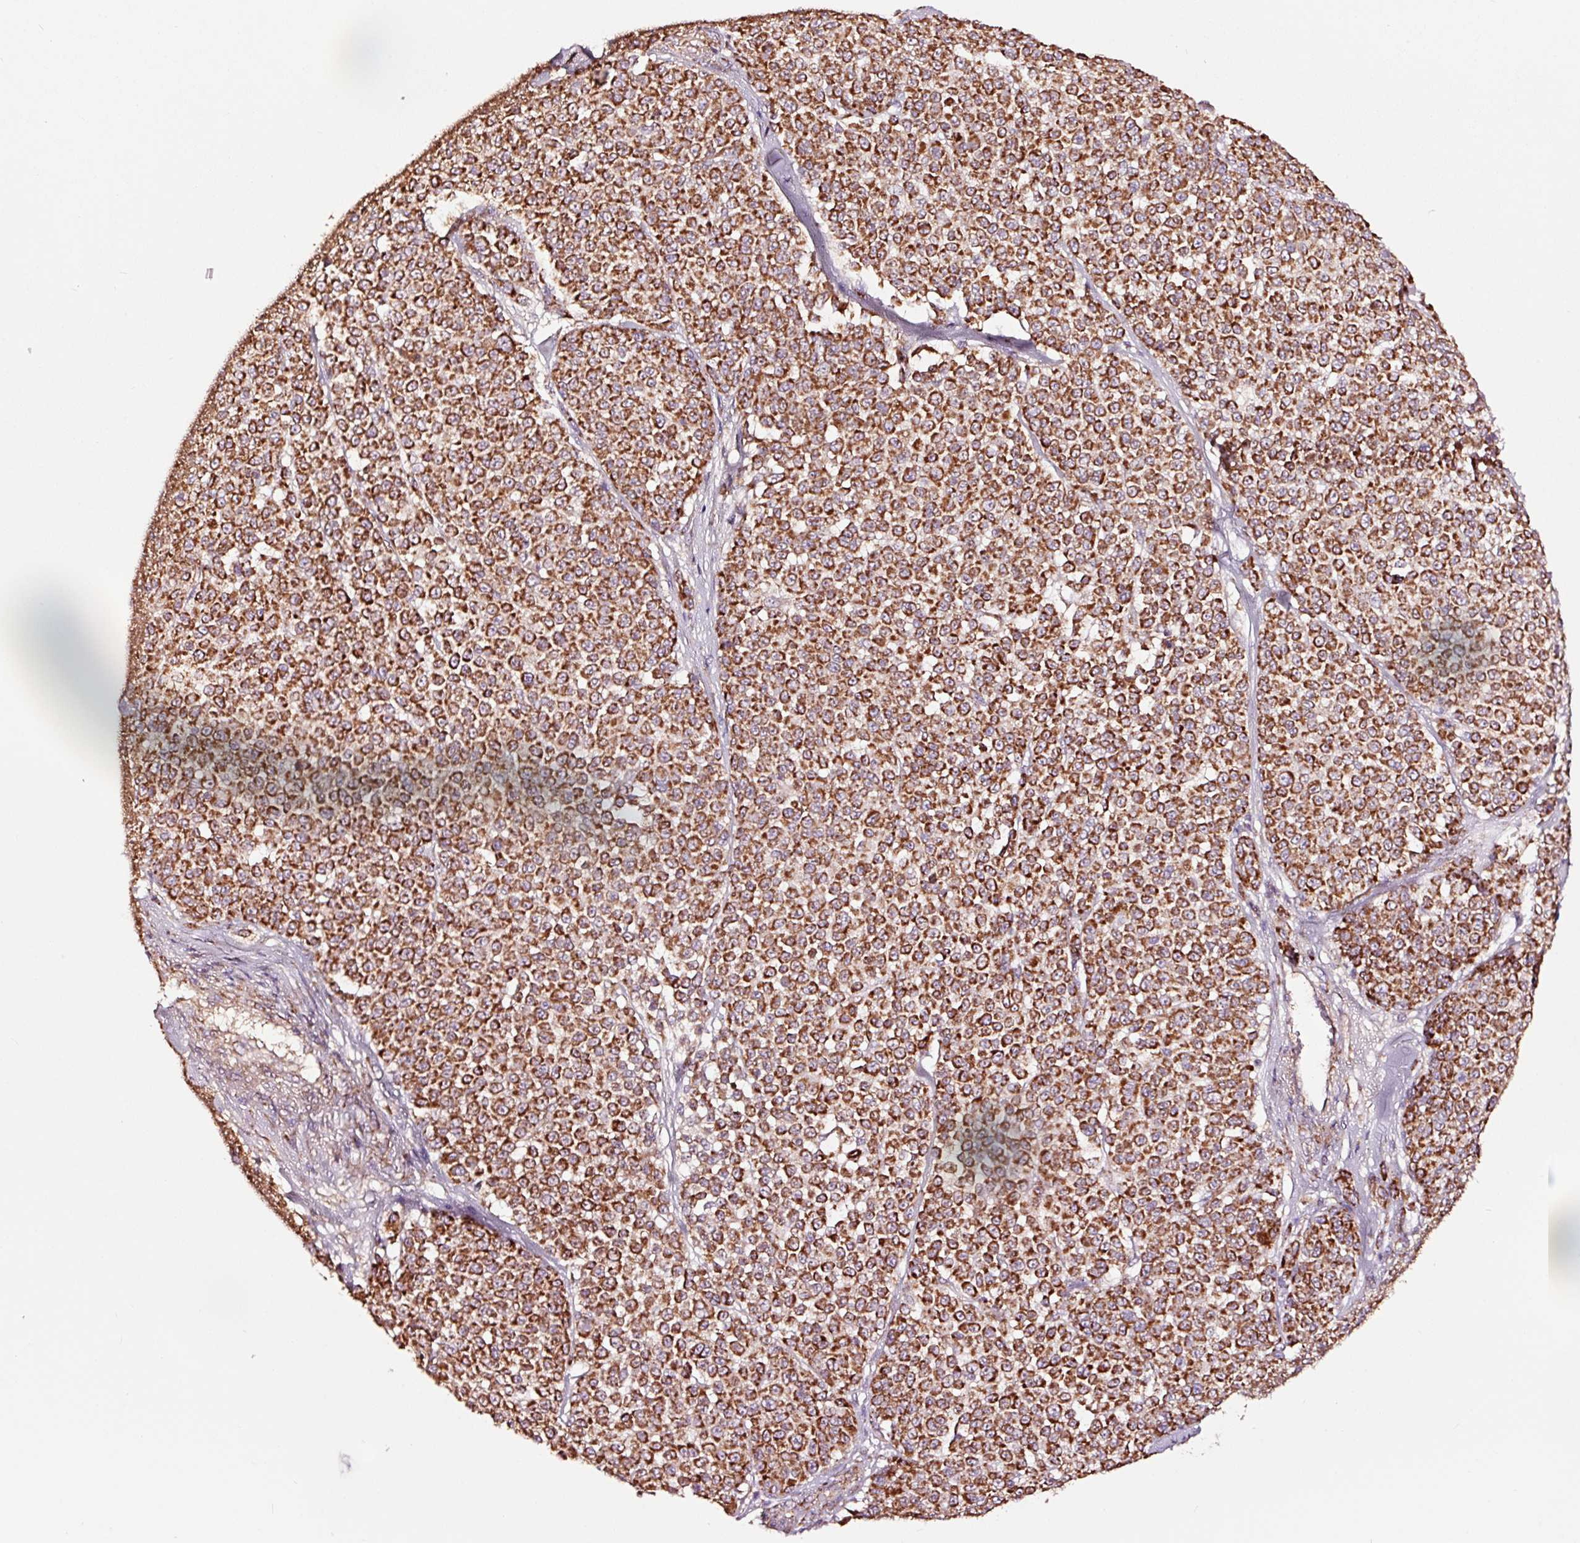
{"staining": {"intensity": "strong", "quantity": ">75%", "location": "cytoplasmic/membranous"}, "tissue": "melanoma", "cell_type": "Tumor cells", "image_type": "cancer", "snomed": [{"axis": "morphology", "description": "Malignant melanoma, NOS"}, {"axis": "topography", "description": "Skin"}], "caption": "Immunohistochemical staining of malignant melanoma demonstrates high levels of strong cytoplasmic/membranous expression in approximately >75% of tumor cells.", "gene": "TPM1", "patient": {"sex": "male", "age": 46}}